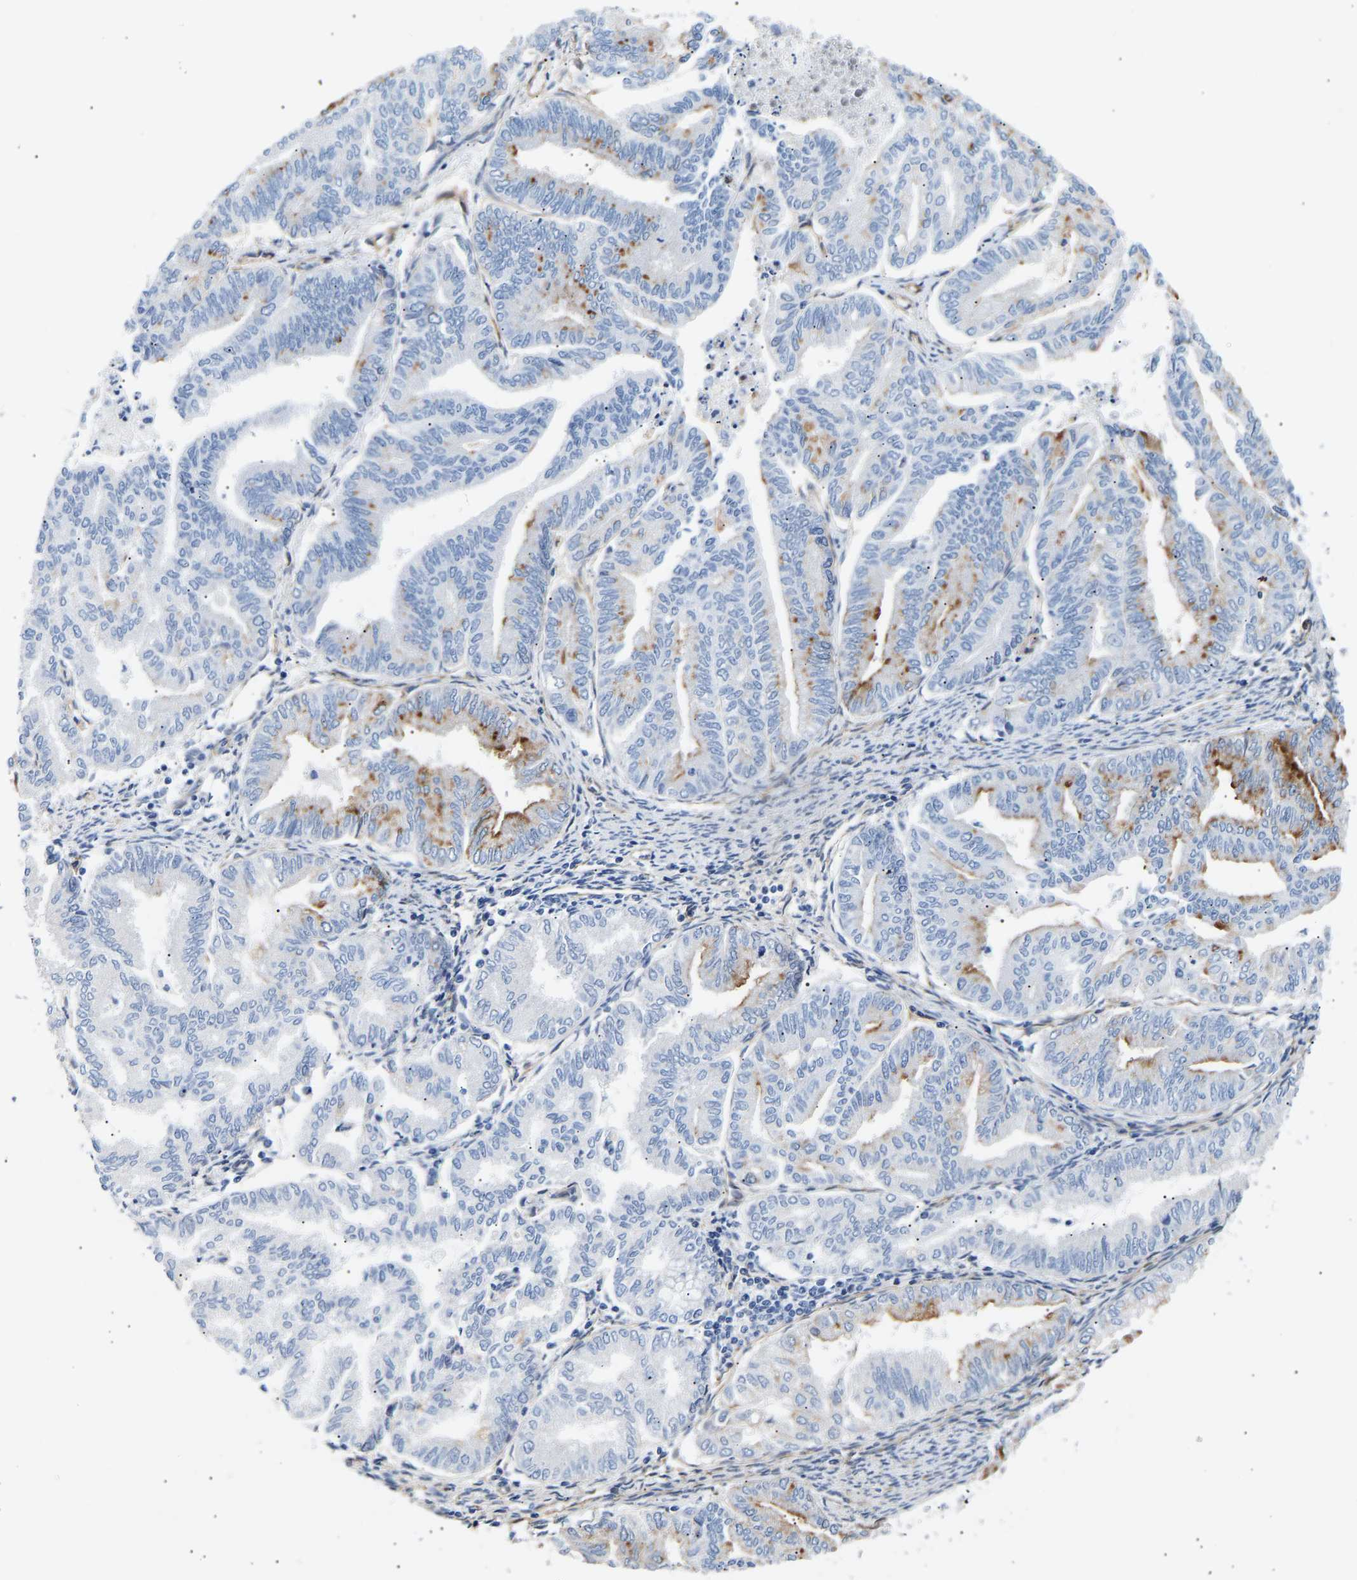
{"staining": {"intensity": "moderate", "quantity": "<25%", "location": "cytoplasmic/membranous"}, "tissue": "endometrial cancer", "cell_type": "Tumor cells", "image_type": "cancer", "snomed": [{"axis": "morphology", "description": "Adenocarcinoma, NOS"}, {"axis": "topography", "description": "Endometrium"}], "caption": "Adenocarcinoma (endometrial) was stained to show a protein in brown. There is low levels of moderate cytoplasmic/membranous expression in approximately <25% of tumor cells.", "gene": "IGFBP7", "patient": {"sex": "female", "age": 79}}